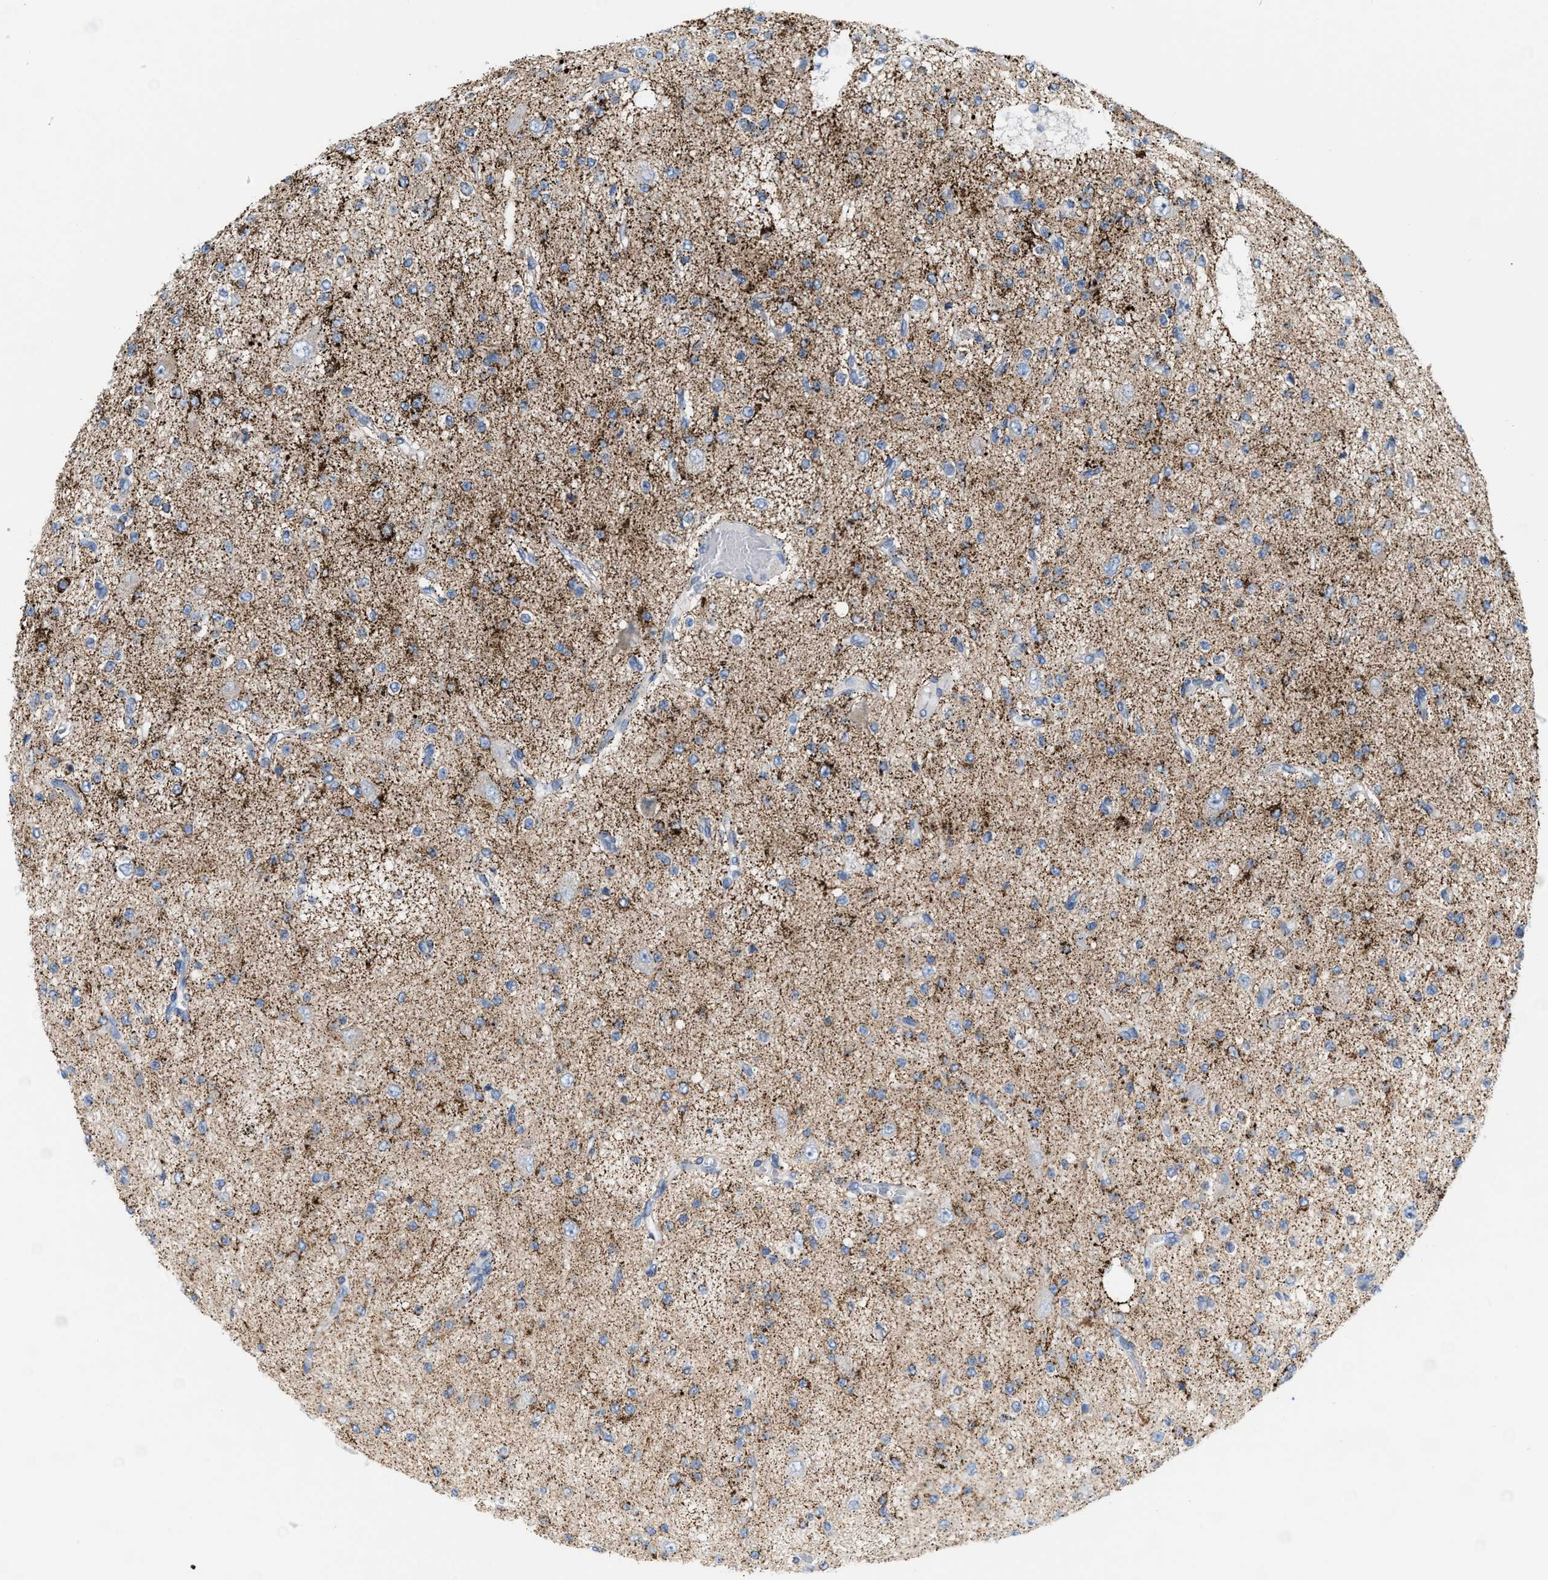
{"staining": {"intensity": "strong", "quantity": "<25%", "location": "cytoplasmic/membranous"}, "tissue": "glioma", "cell_type": "Tumor cells", "image_type": "cancer", "snomed": [{"axis": "morphology", "description": "Glioma, malignant, Low grade"}, {"axis": "topography", "description": "Brain"}], "caption": "Protein staining demonstrates strong cytoplasmic/membranous expression in approximately <25% of tumor cells in glioma. (Brightfield microscopy of DAB IHC at high magnification).", "gene": "JADE1", "patient": {"sex": "male", "age": 38}}